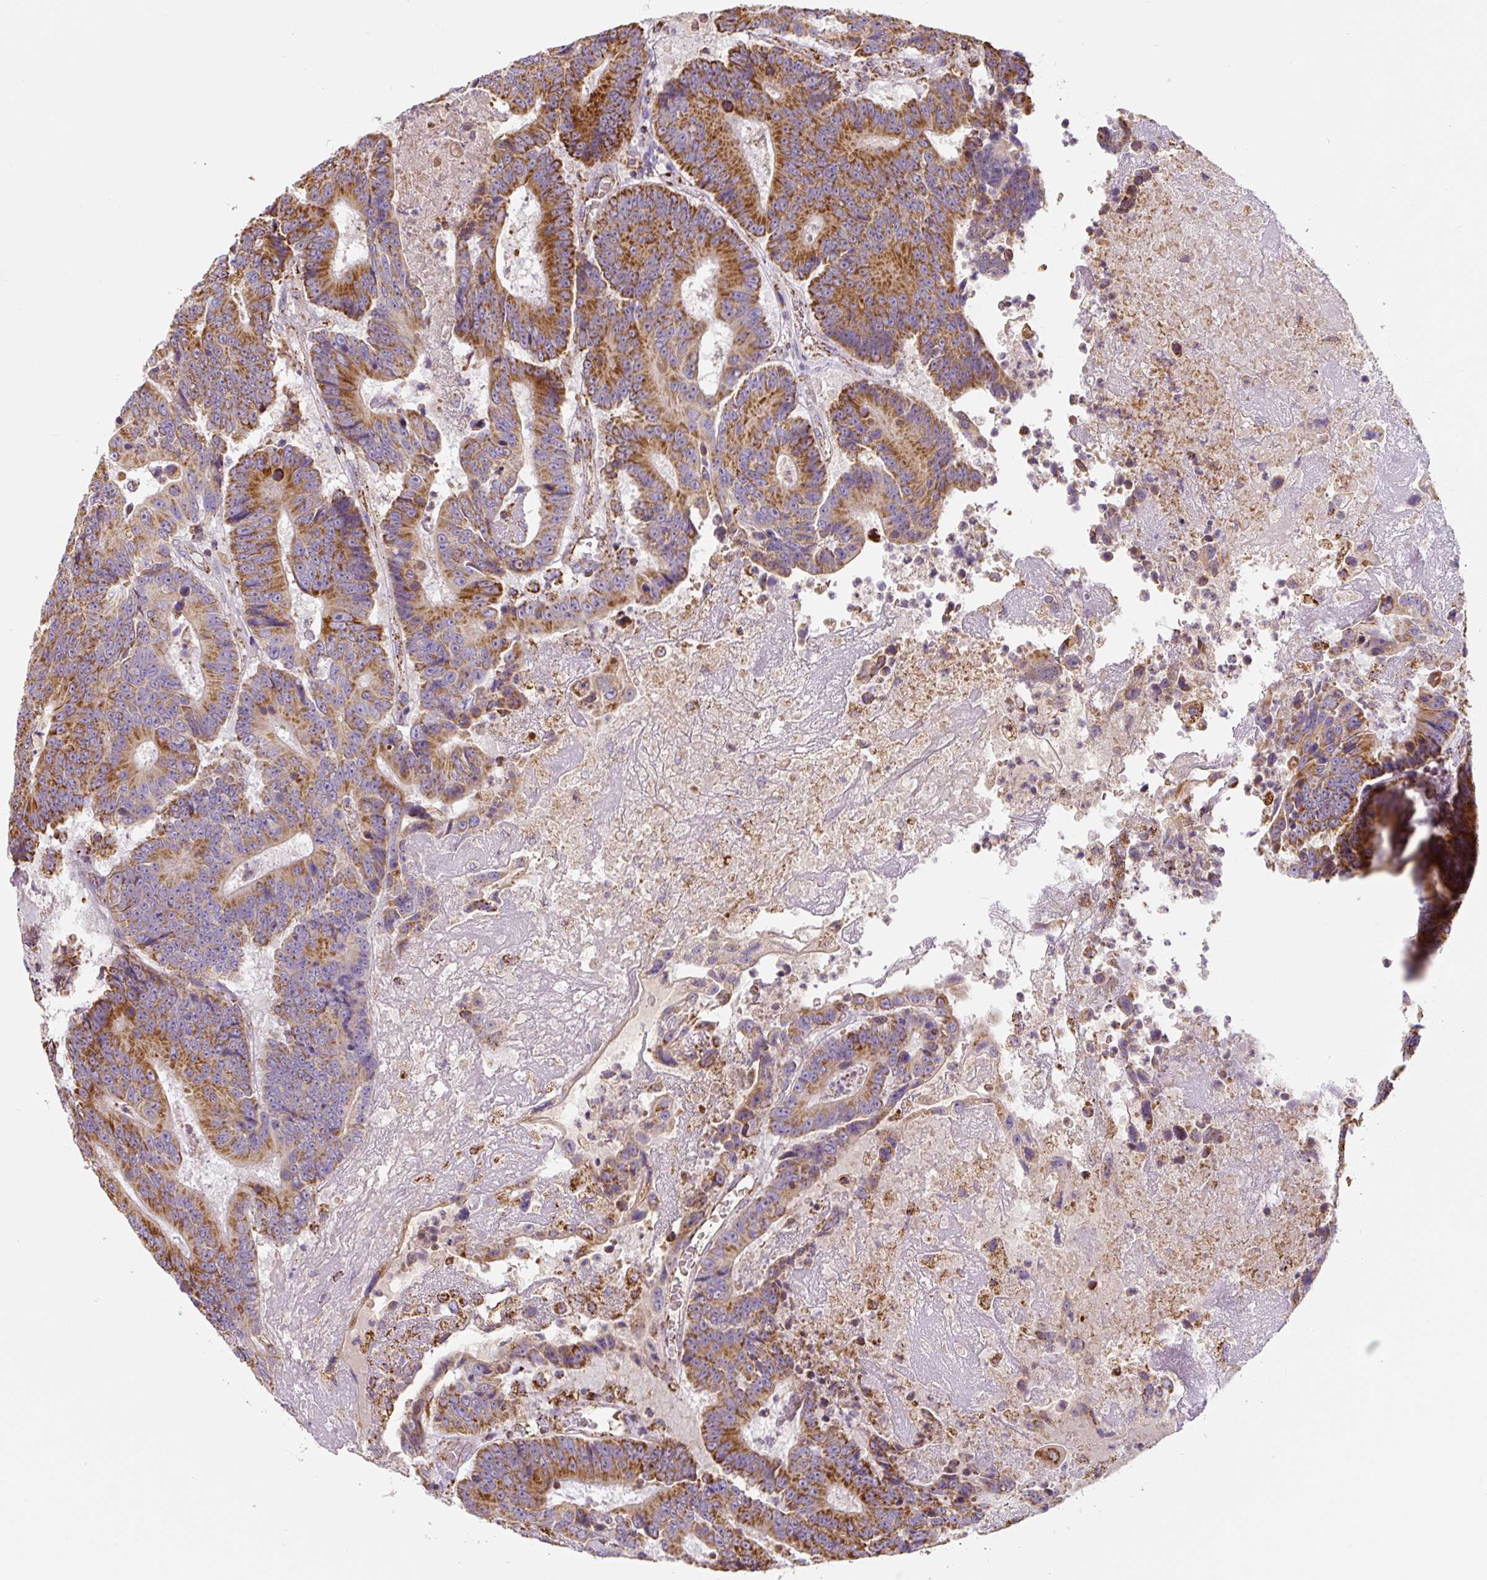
{"staining": {"intensity": "strong", "quantity": ">75%", "location": "cytoplasmic/membranous"}, "tissue": "colorectal cancer", "cell_type": "Tumor cells", "image_type": "cancer", "snomed": [{"axis": "morphology", "description": "Adenocarcinoma, NOS"}, {"axis": "topography", "description": "Colon"}], "caption": "There is high levels of strong cytoplasmic/membranous expression in tumor cells of colorectal adenocarcinoma, as demonstrated by immunohistochemical staining (brown color).", "gene": "MT-CO2", "patient": {"sex": "male", "age": 83}}